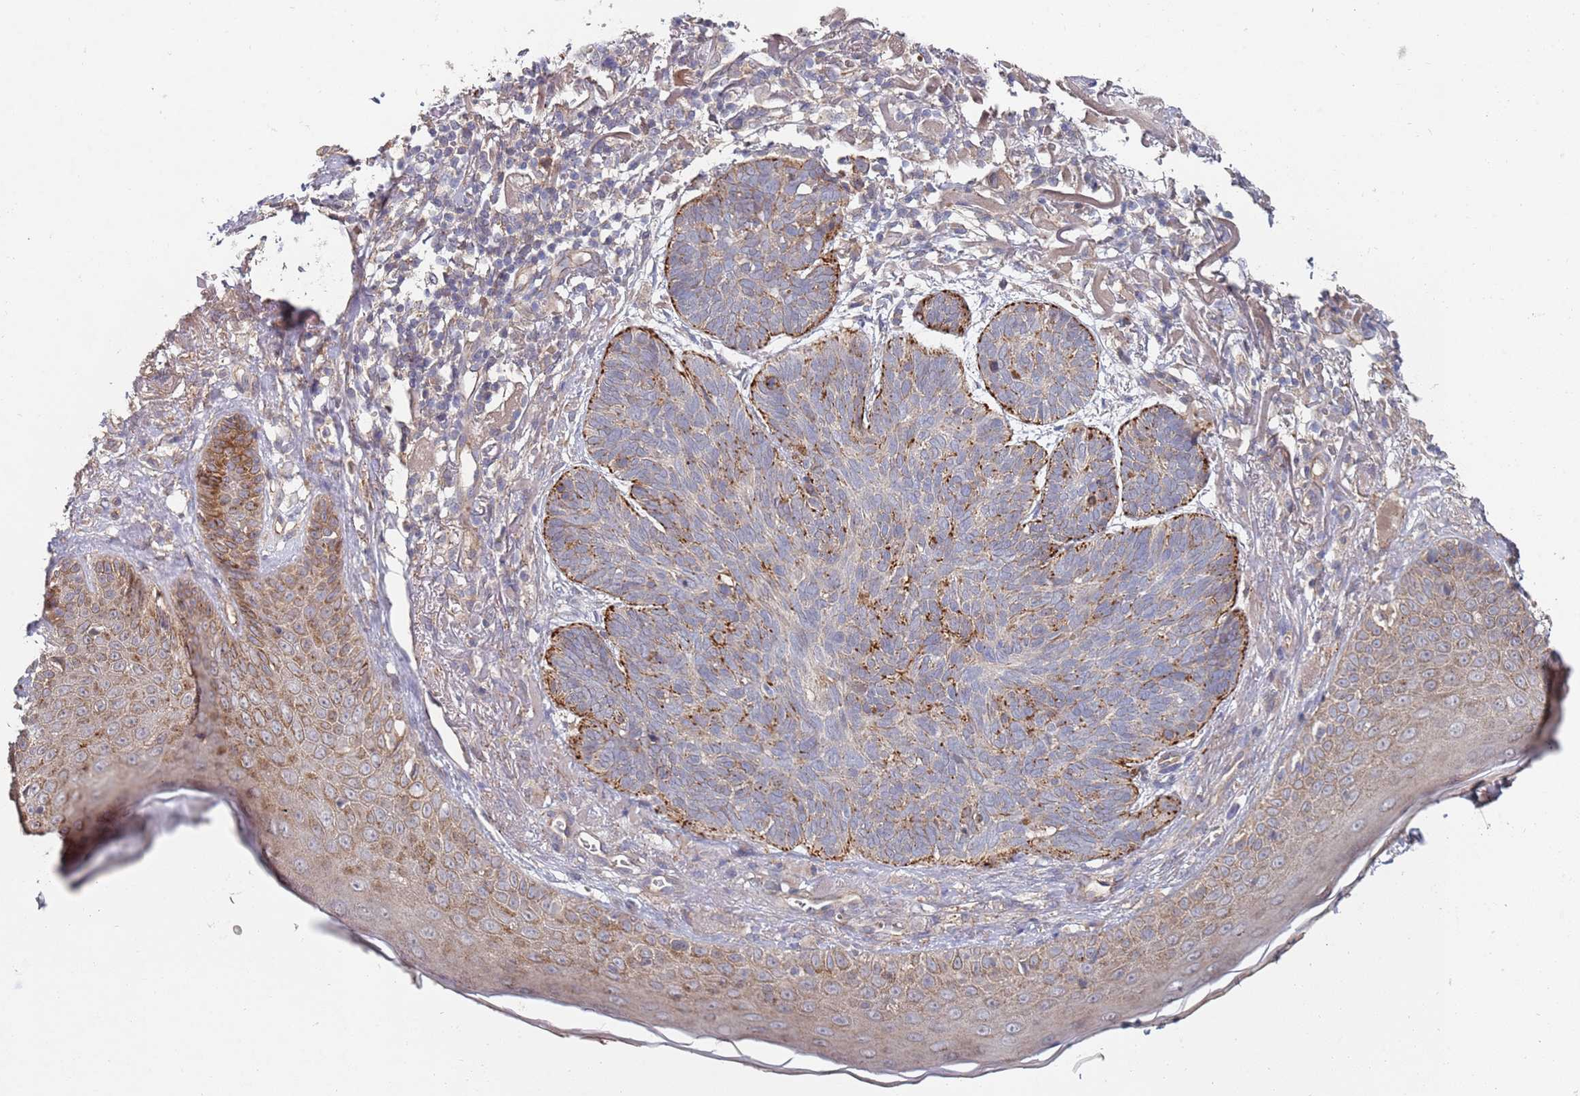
{"staining": {"intensity": "moderate", "quantity": "25%-75%", "location": "cytoplasmic/membranous"}, "tissue": "skin cancer", "cell_type": "Tumor cells", "image_type": "cancer", "snomed": [{"axis": "morphology", "description": "Normal tissue, NOS"}, {"axis": "morphology", "description": "Basal cell carcinoma"}, {"axis": "topography", "description": "Skin"}], "caption": "Immunohistochemical staining of skin basal cell carcinoma exhibits medium levels of moderate cytoplasmic/membranous staining in about 25%-75% of tumor cells. The staining was performed using DAB (3,3'-diaminobenzidine) to visualize the protein expression in brown, while the nuclei were stained in blue with hematoxylin (Magnification: 20x).", "gene": "ABCB6", "patient": {"sex": "male", "age": 66}}